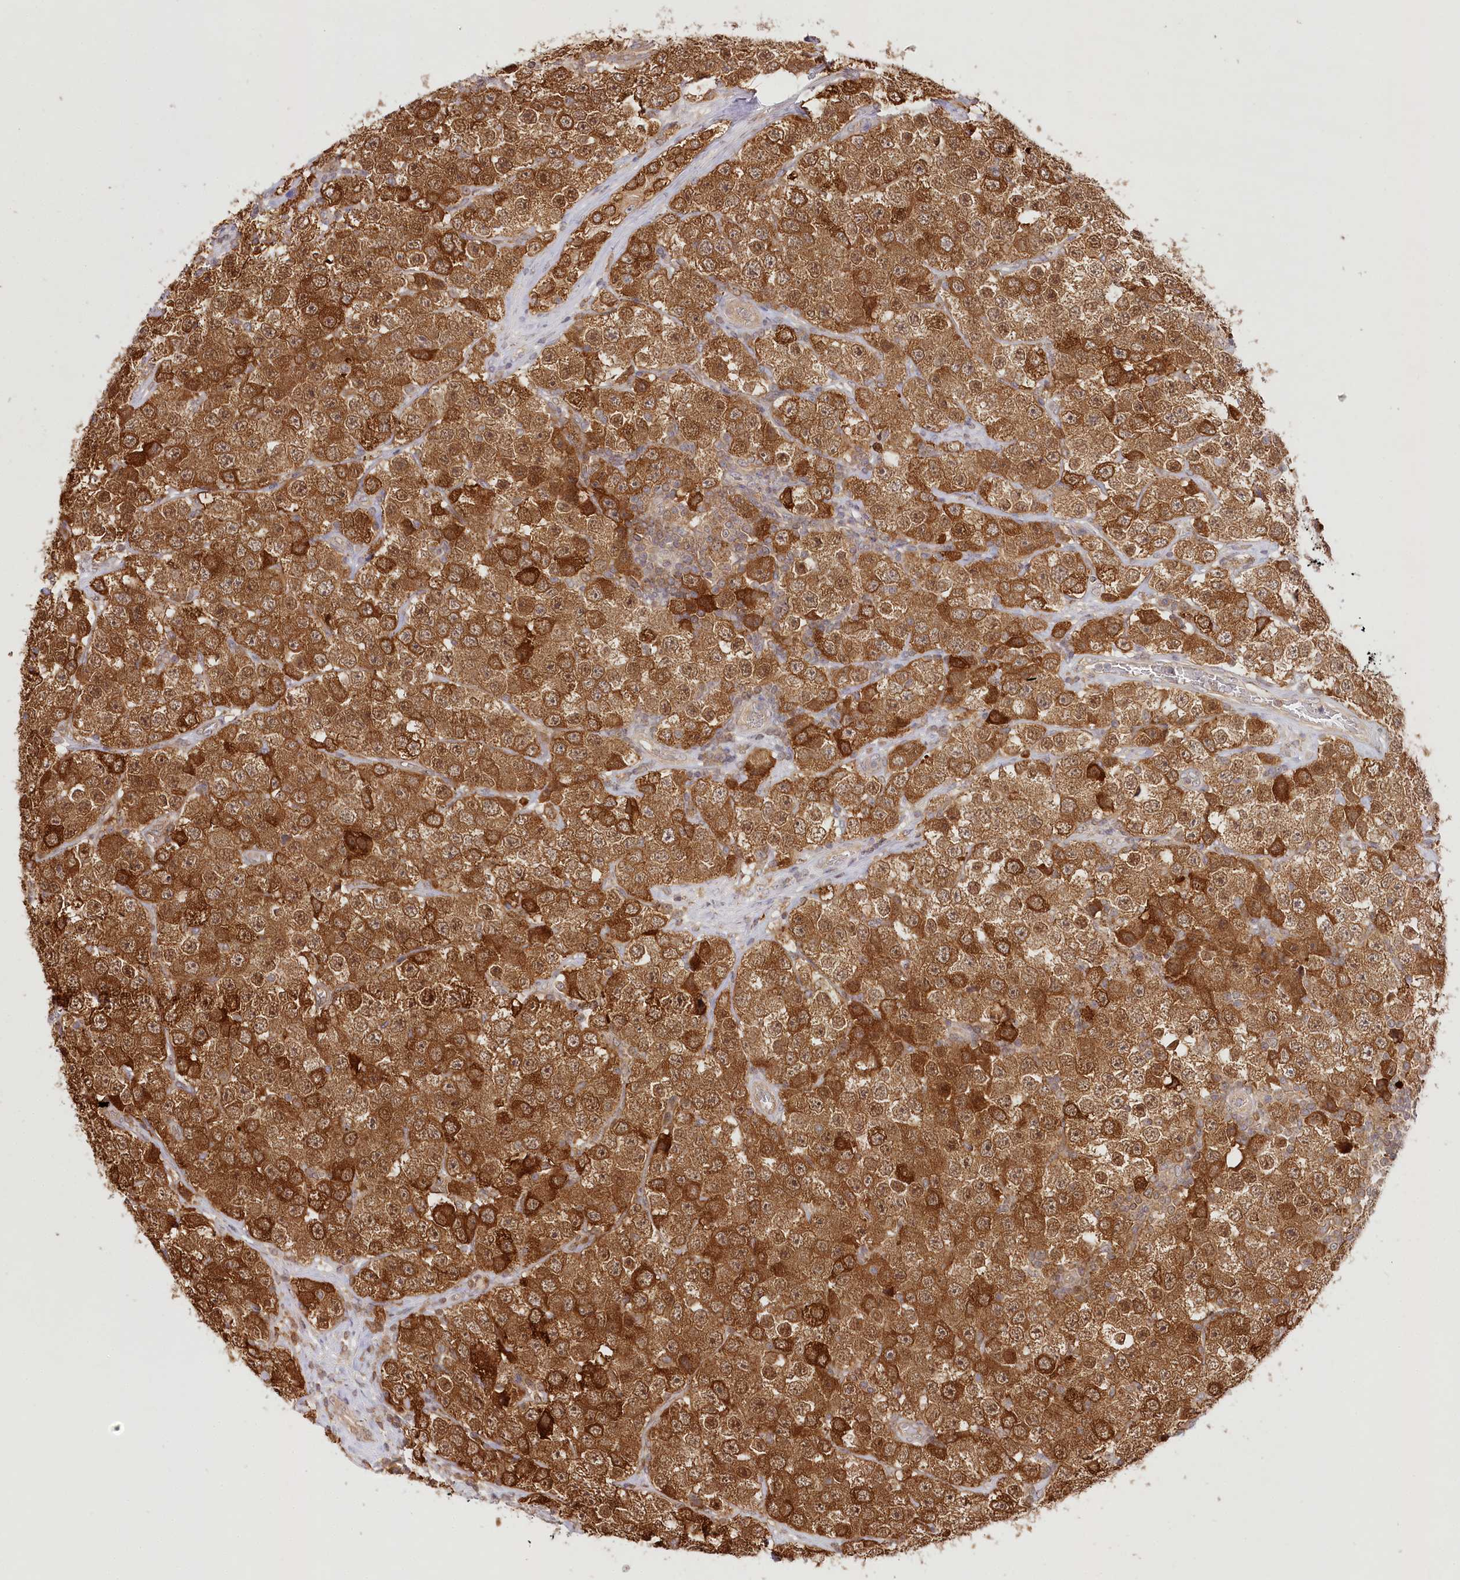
{"staining": {"intensity": "strong", "quantity": ">75%", "location": "cytoplasmic/membranous"}, "tissue": "testis cancer", "cell_type": "Tumor cells", "image_type": "cancer", "snomed": [{"axis": "morphology", "description": "Seminoma, NOS"}, {"axis": "topography", "description": "Testis"}], "caption": "Tumor cells show high levels of strong cytoplasmic/membranous expression in about >75% of cells in human testis seminoma.", "gene": "INPP4B", "patient": {"sex": "male", "age": 28}}